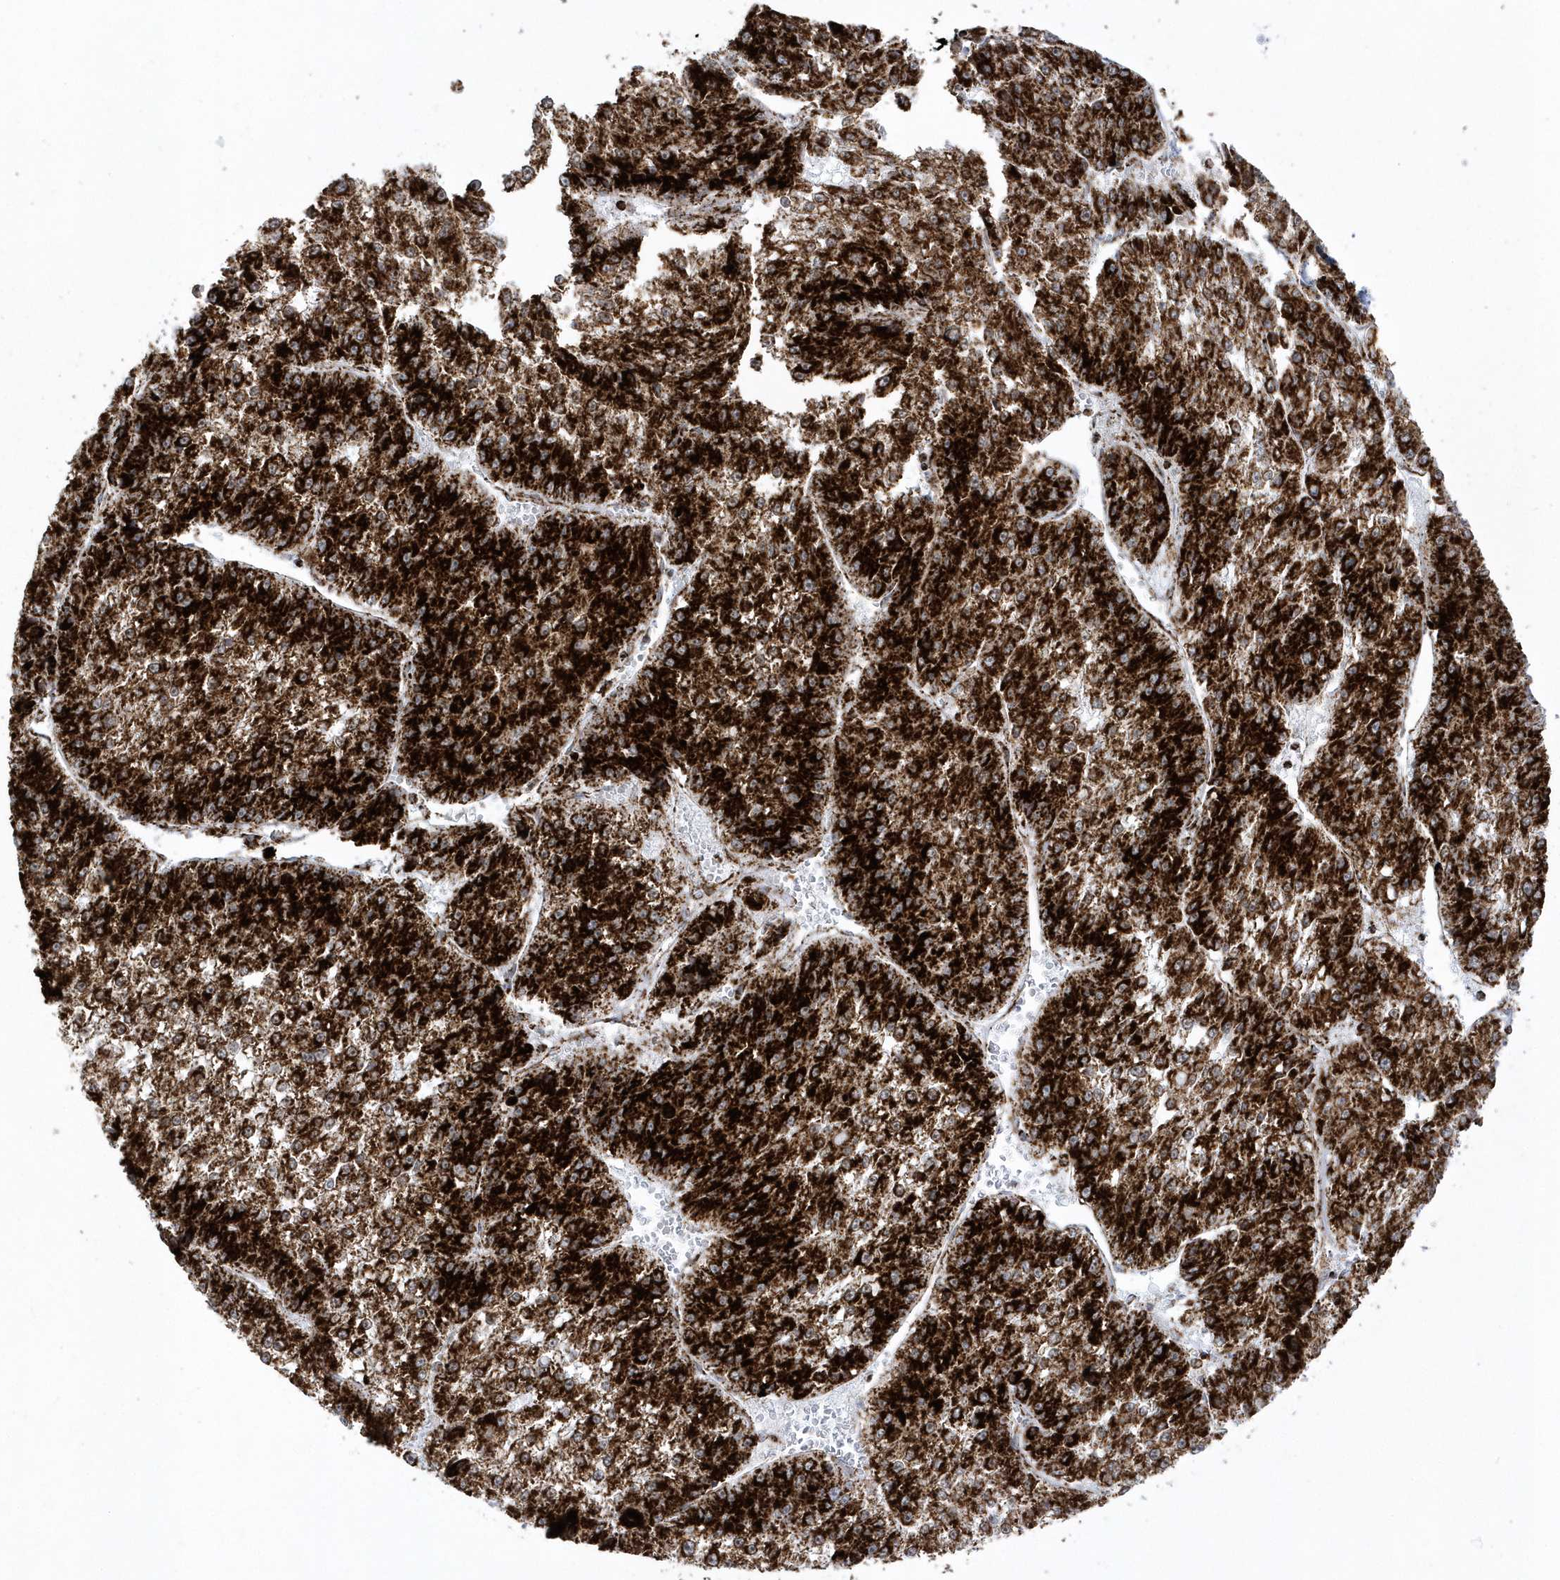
{"staining": {"intensity": "strong", "quantity": ">75%", "location": "cytoplasmic/membranous"}, "tissue": "liver cancer", "cell_type": "Tumor cells", "image_type": "cancer", "snomed": [{"axis": "morphology", "description": "Carcinoma, Hepatocellular, NOS"}, {"axis": "topography", "description": "Liver"}], "caption": "A brown stain labels strong cytoplasmic/membranous expression of a protein in liver cancer (hepatocellular carcinoma) tumor cells.", "gene": "CRY2", "patient": {"sex": "female", "age": 73}}